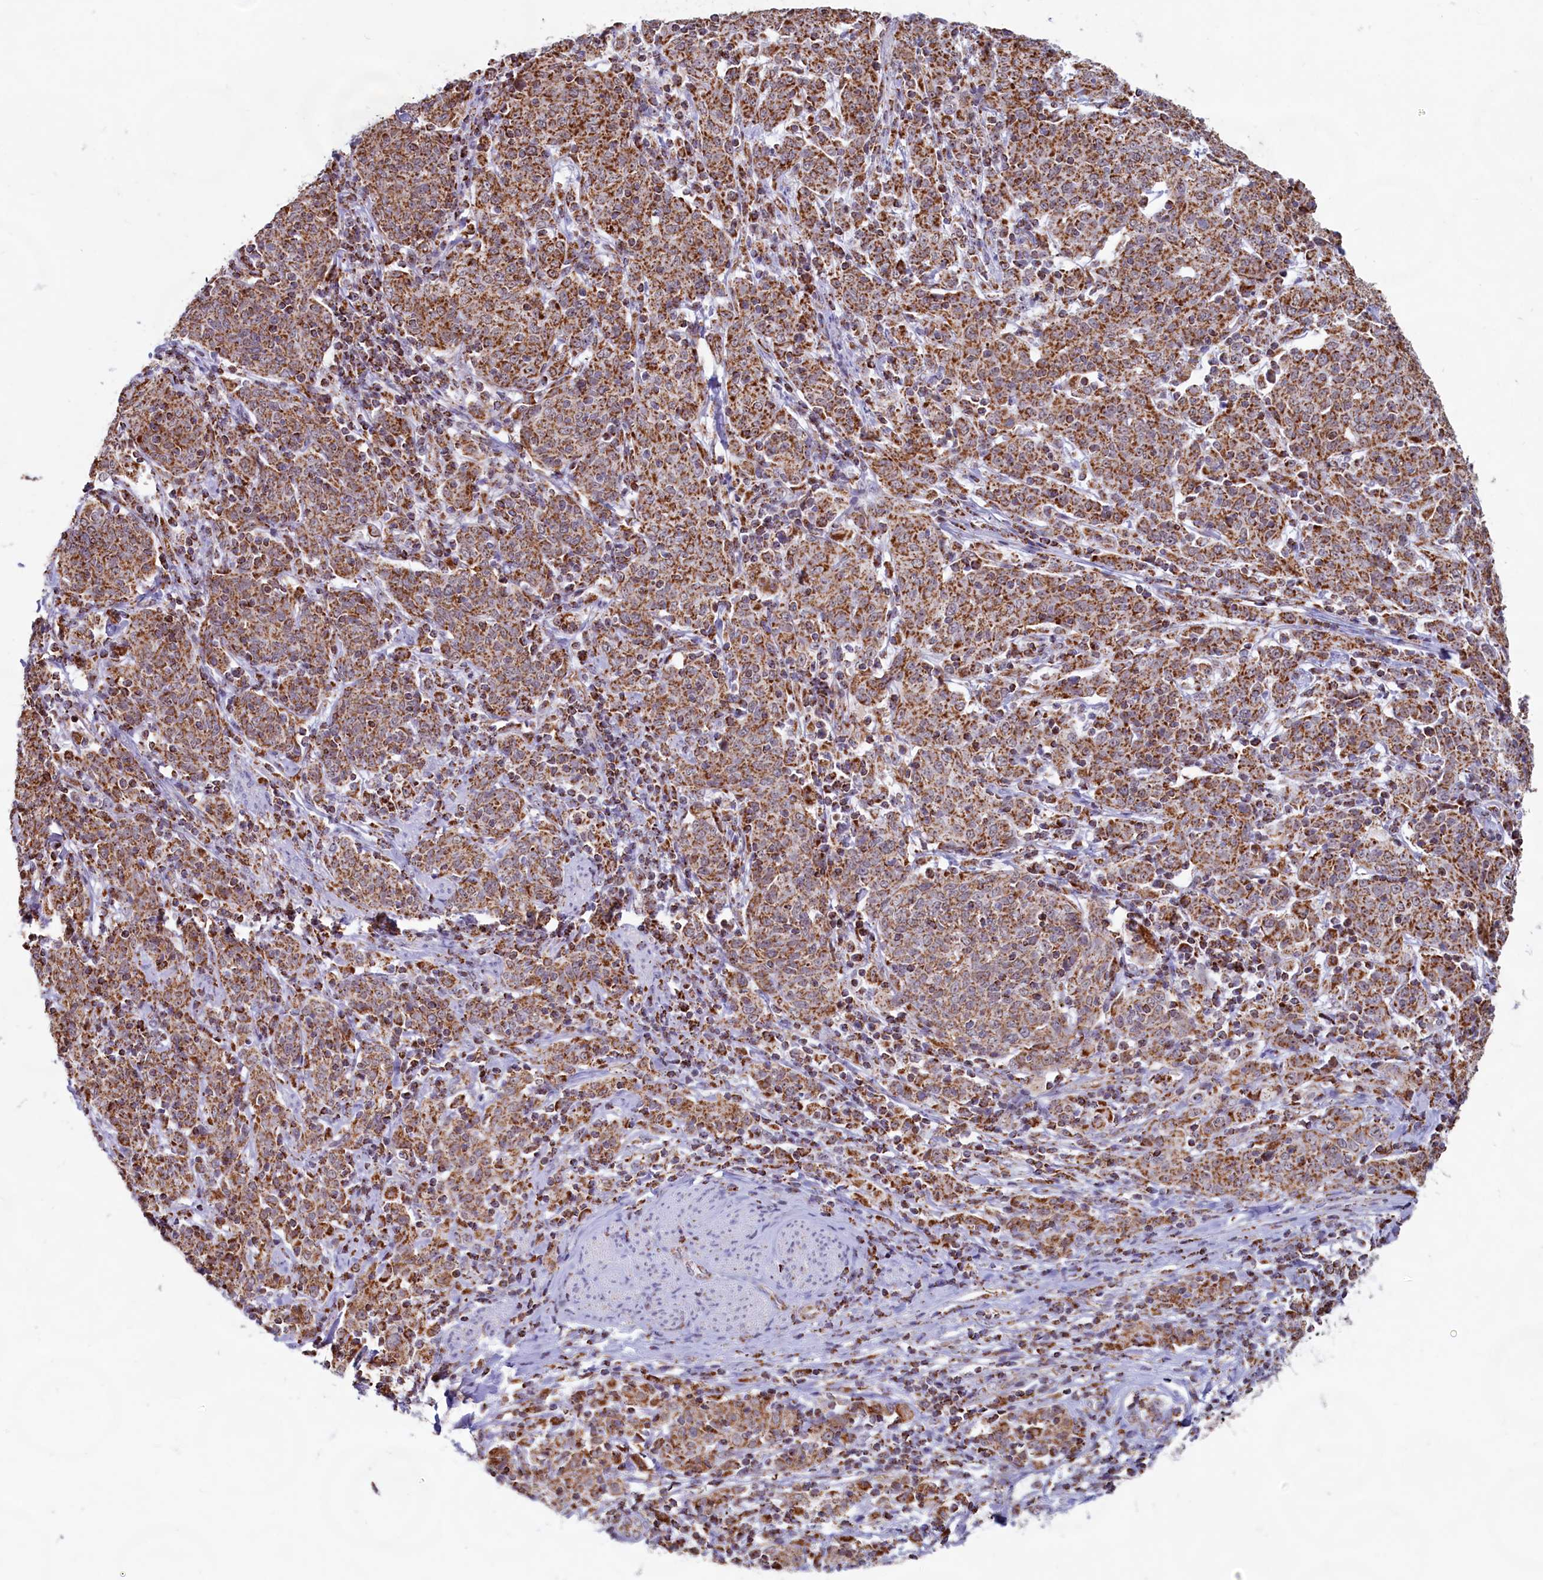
{"staining": {"intensity": "moderate", "quantity": ">75%", "location": "cytoplasmic/membranous"}, "tissue": "cervical cancer", "cell_type": "Tumor cells", "image_type": "cancer", "snomed": [{"axis": "morphology", "description": "Squamous cell carcinoma, NOS"}, {"axis": "topography", "description": "Cervix"}], "caption": "DAB (3,3'-diaminobenzidine) immunohistochemical staining of human cervical squamous cell carcinoma reveals moderate cytoplasmic/membranous protein expression in about >75% of tumor cells.", "gene": "C1D", "patient": {"sex": "female", "age": 67}}